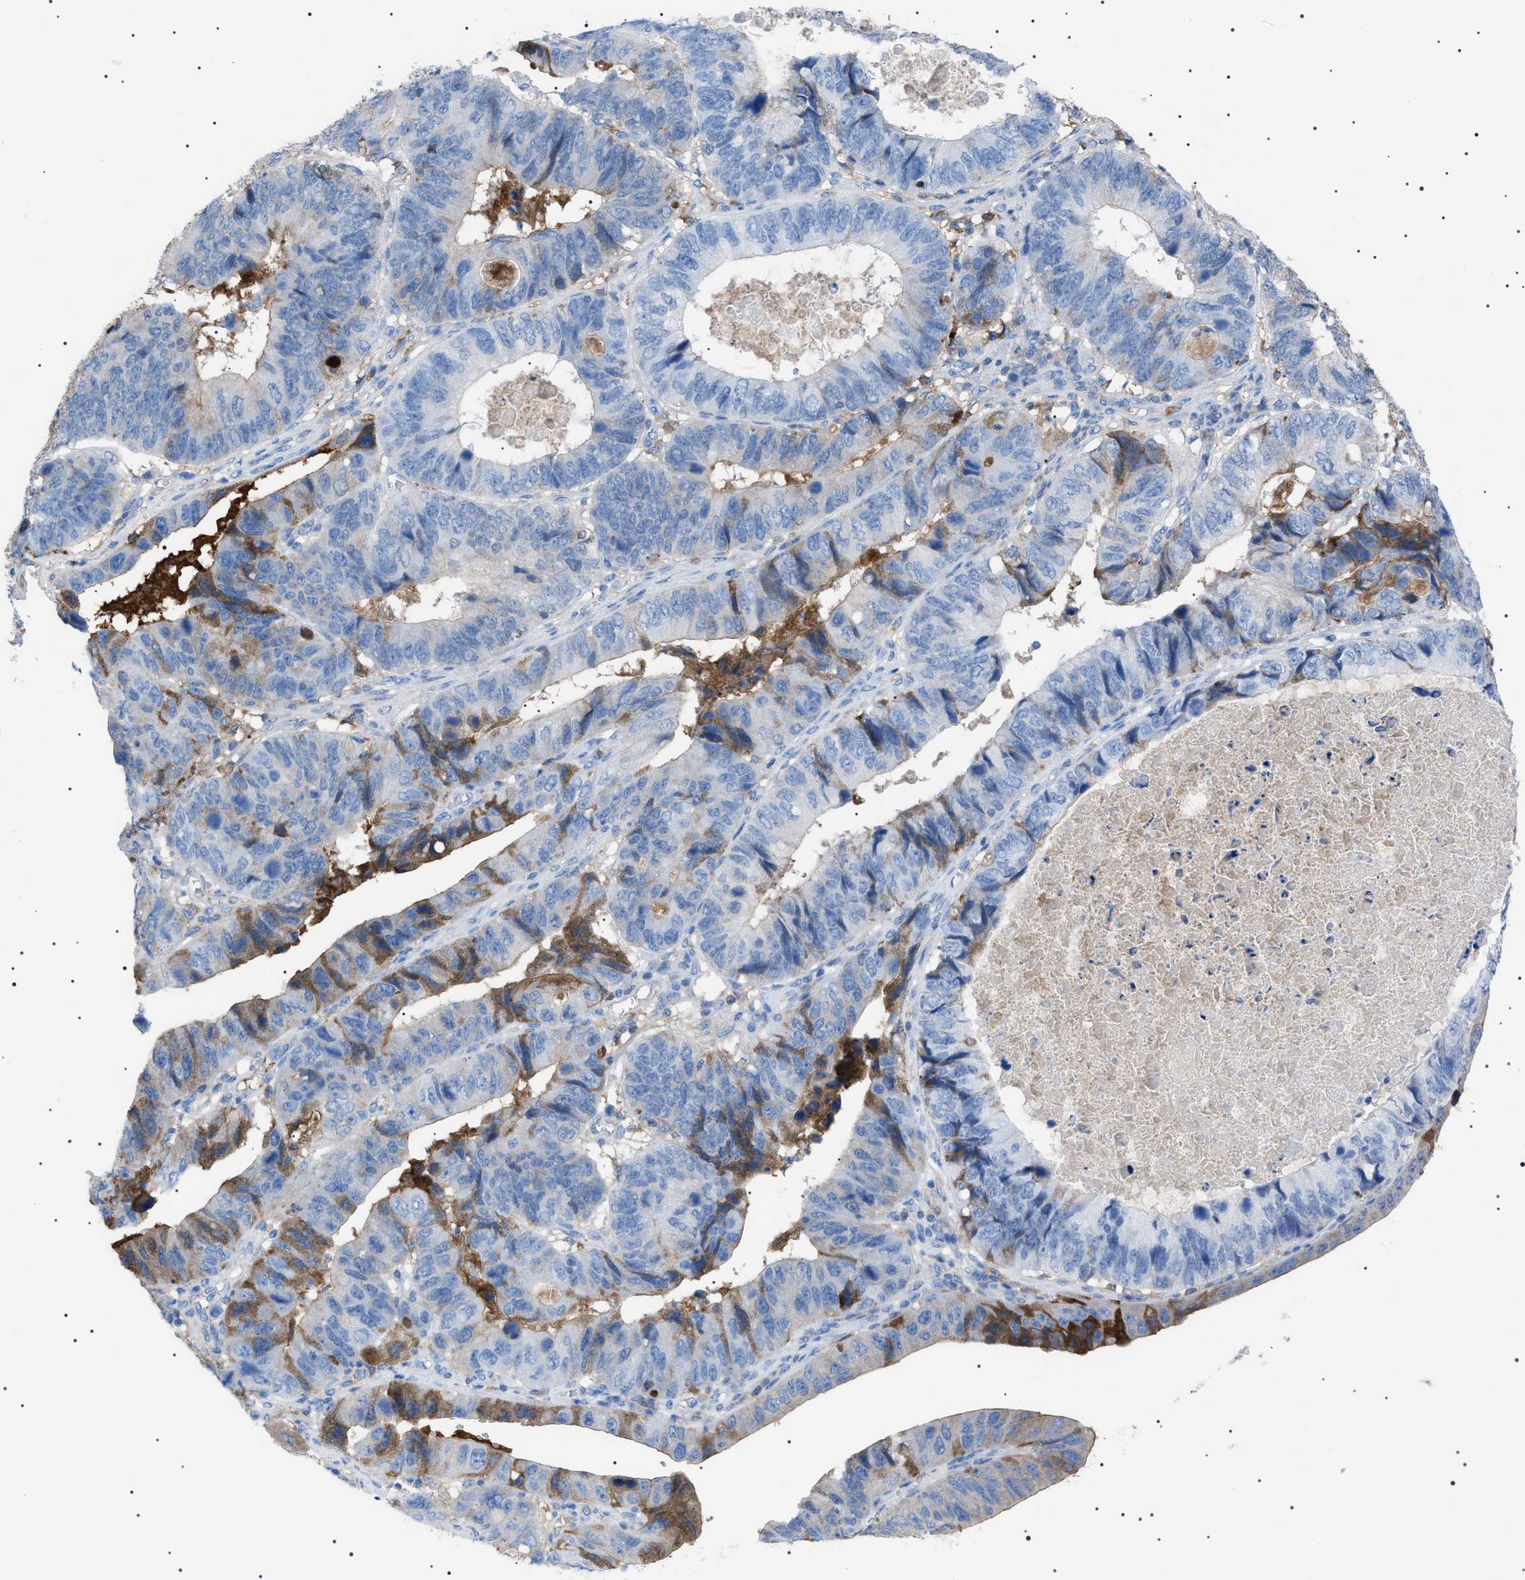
{"staining": {"intensity": "moderate", "quantity": "<25%", "location": "cytoplasmic/membranous"}, "tissue": "stomach cancer", "cell_type": "Tumor cells", "image_type": "cancer", "snomed": [{"axis": "morphology", "description": "Adenocarcinoma, NOS"}, {"axis": "topography", "description": "Stomach"}], "caption": "The histopathology image displays staining of stomach cancer (adenocarcinoma), revealing moderate cytoplasmic/membranous protein positivity (brown color) within tumor cells.", "gene": "LPA", "patient": {"sex": "male", "age": 59}}